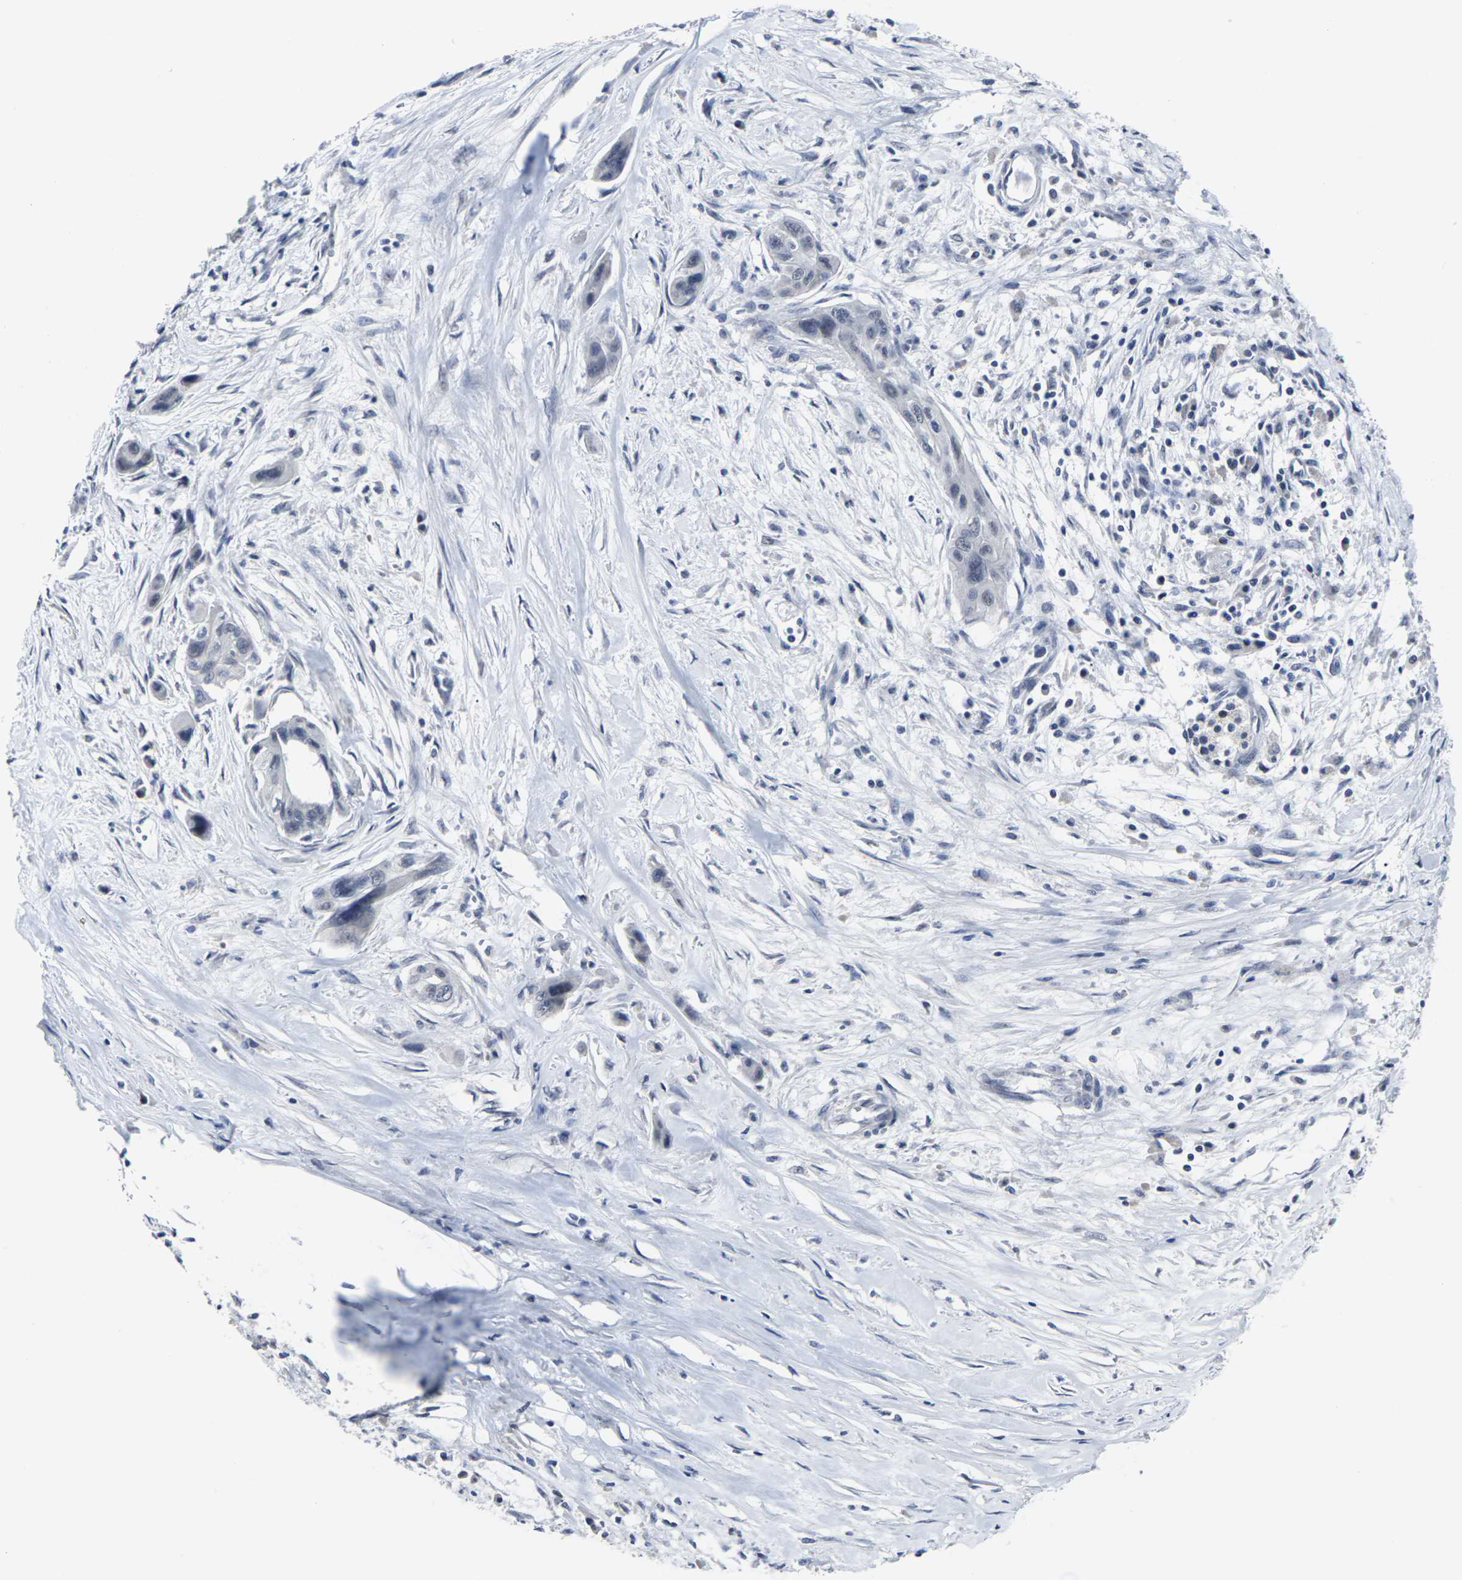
{"staining": {"intensity": "negative", "quantity": "none", "location": "none"}, "tissue": "pancreatic cancer", "cell_type": "Tumor cells", "image_type": "cancer", "snomed": [{"axis": "morphology", "description": "Adenocarcinoma, NOS"}, {"axis": "topography", "description": "Pancreas"}], "caption": "IHC of adenocarcinoma (pancreatic) shows no positivity in tumor cells.", "gene": "MSANTD4", "patient": {"sex": "male", "age": 73}}